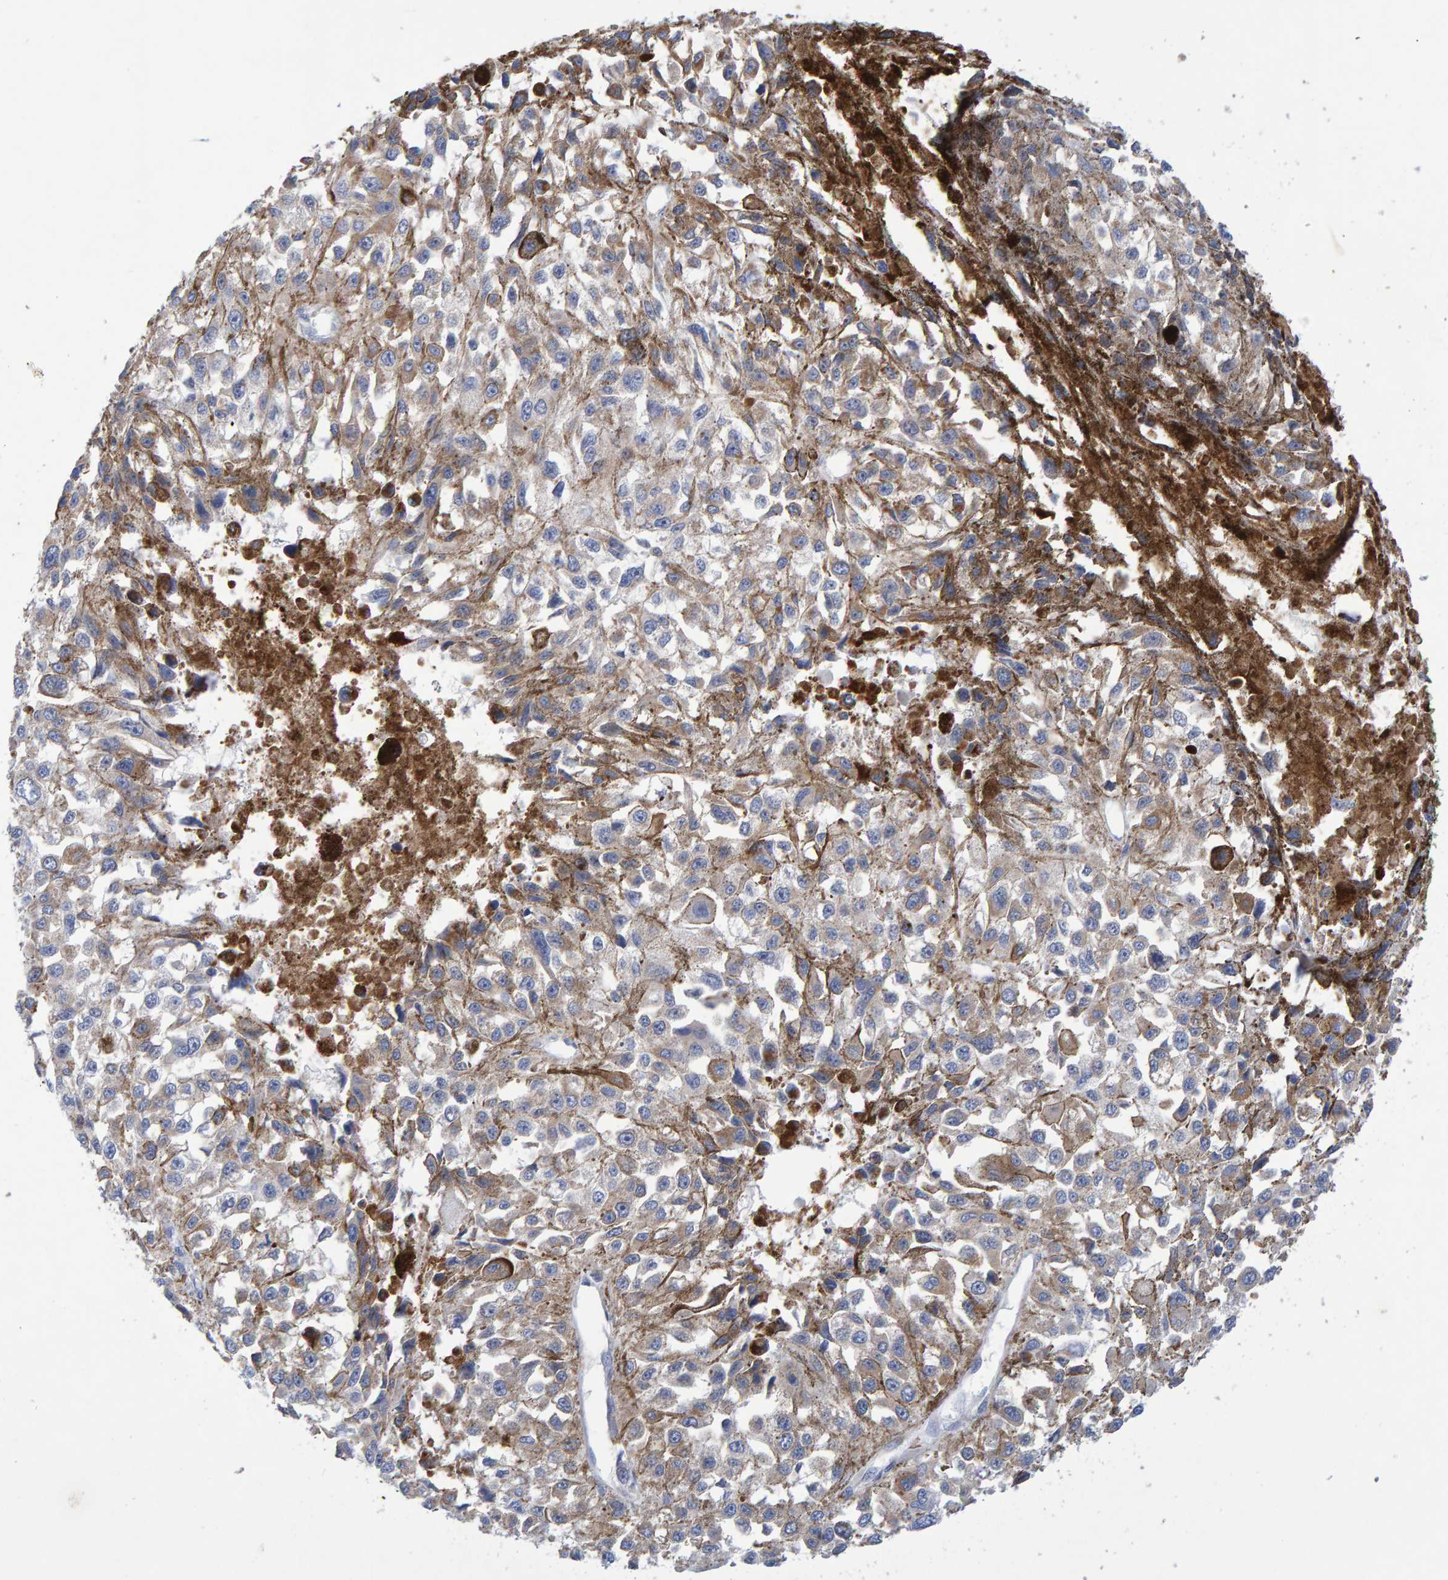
{"staining": {"intensity": "weak", "quantity": "<25%", "location": "cytoplasmic/membranous"}, "tissue": "melanoma", "cell_type": "Tumor cells", "image_type": "cancer", "snomed": [{"axis": "morphology", "description": "Malignant melanoma, Metastatic site"}, {"axis": "topography", "description": "Lymph node"}], "caption": "An immunohistochemistry (IHC) histopathology image of malignant melanoma (metastatic site) is shown. There is no staining in tumor cells of malignant melanoma (metastatic site).", "gene": "EFR3A", "patient": {"sex": "male", "age": 59}}